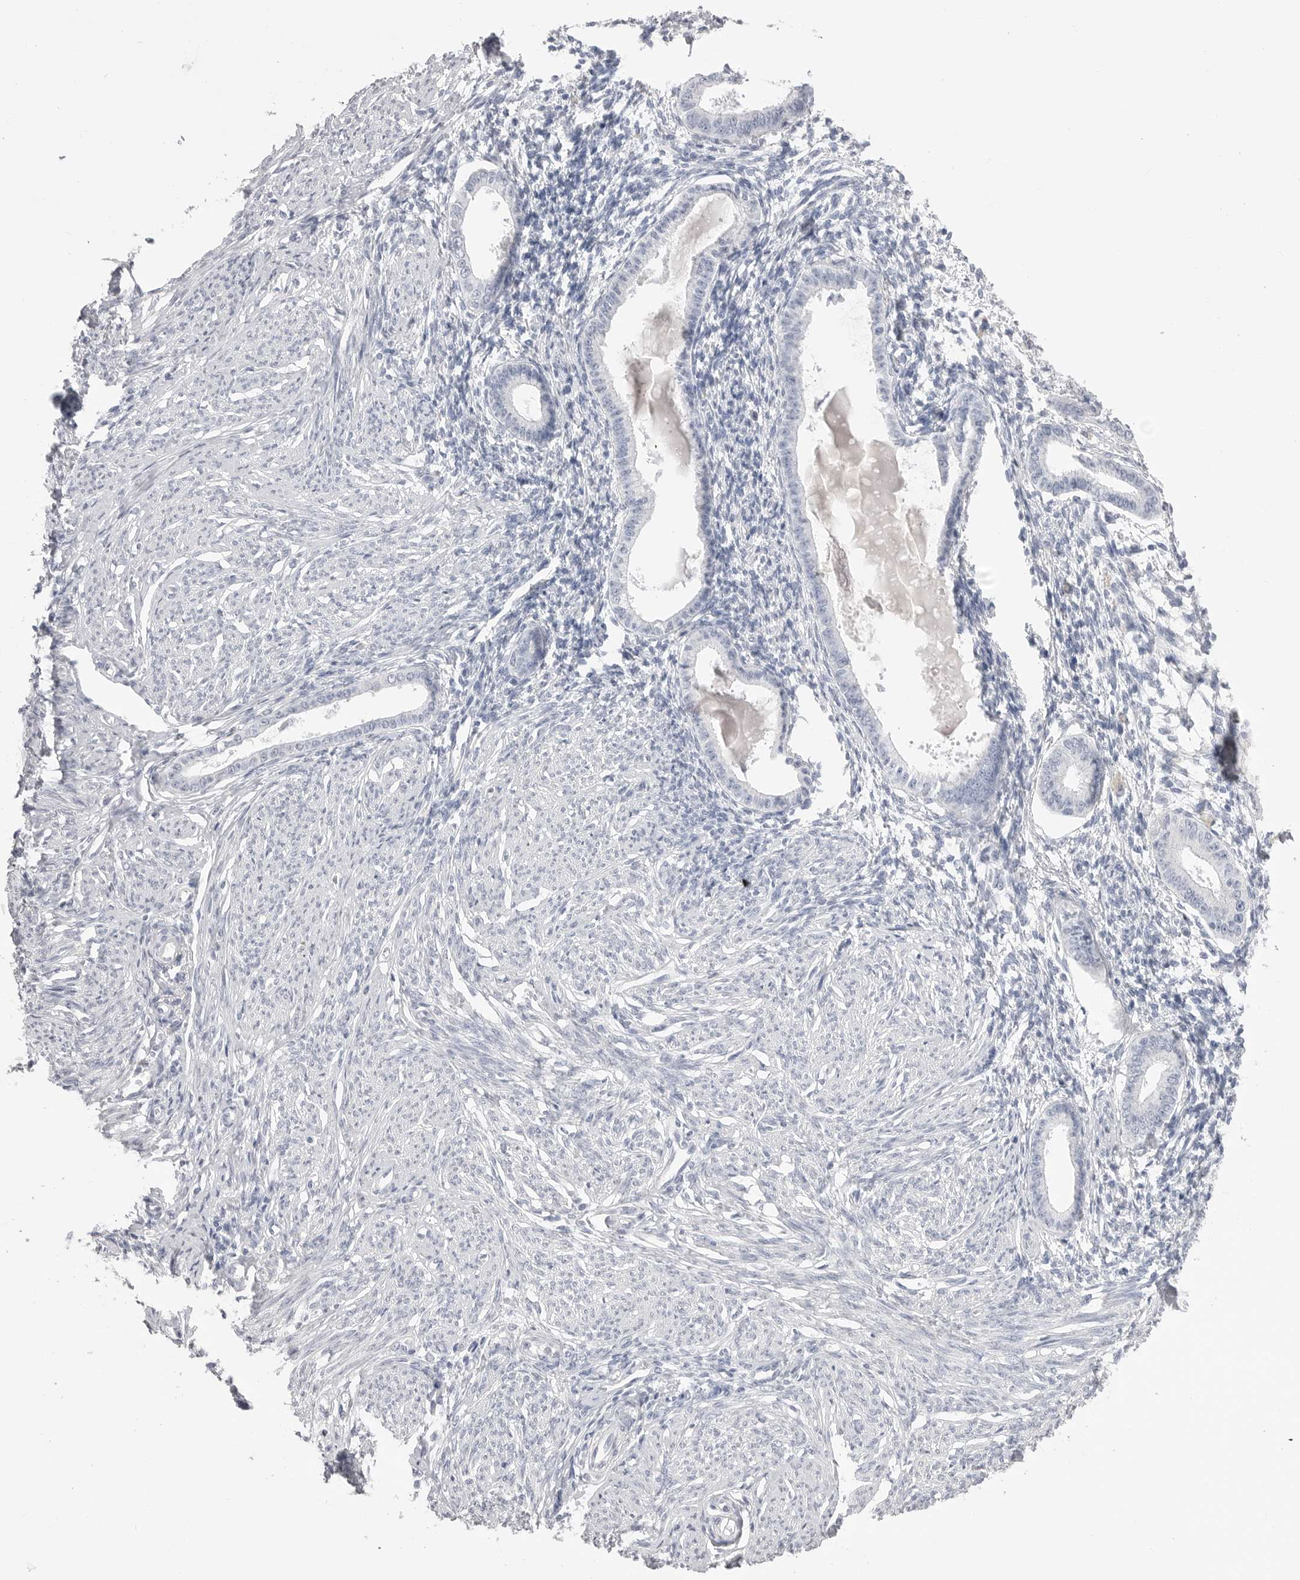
{"staining": {"intensity": "negative", "quantity": "none", "location": "none"}, "tissue": "endometrium", "cell_type": "Cells in endometrial stroma", "image_type": "normal", "snomed": [{"axis": "morphology", "description": "Normal tissue, NOS"}, {"axis": "topography", "description": "Endometrium"}], "caption": "High power microscopy micrograph of an IHC image of benign endometrium, revealing no significant expression in cells in endometrial stroma.", "gene": "CPB1", "patient": {"sex": "female", "age": 56}}